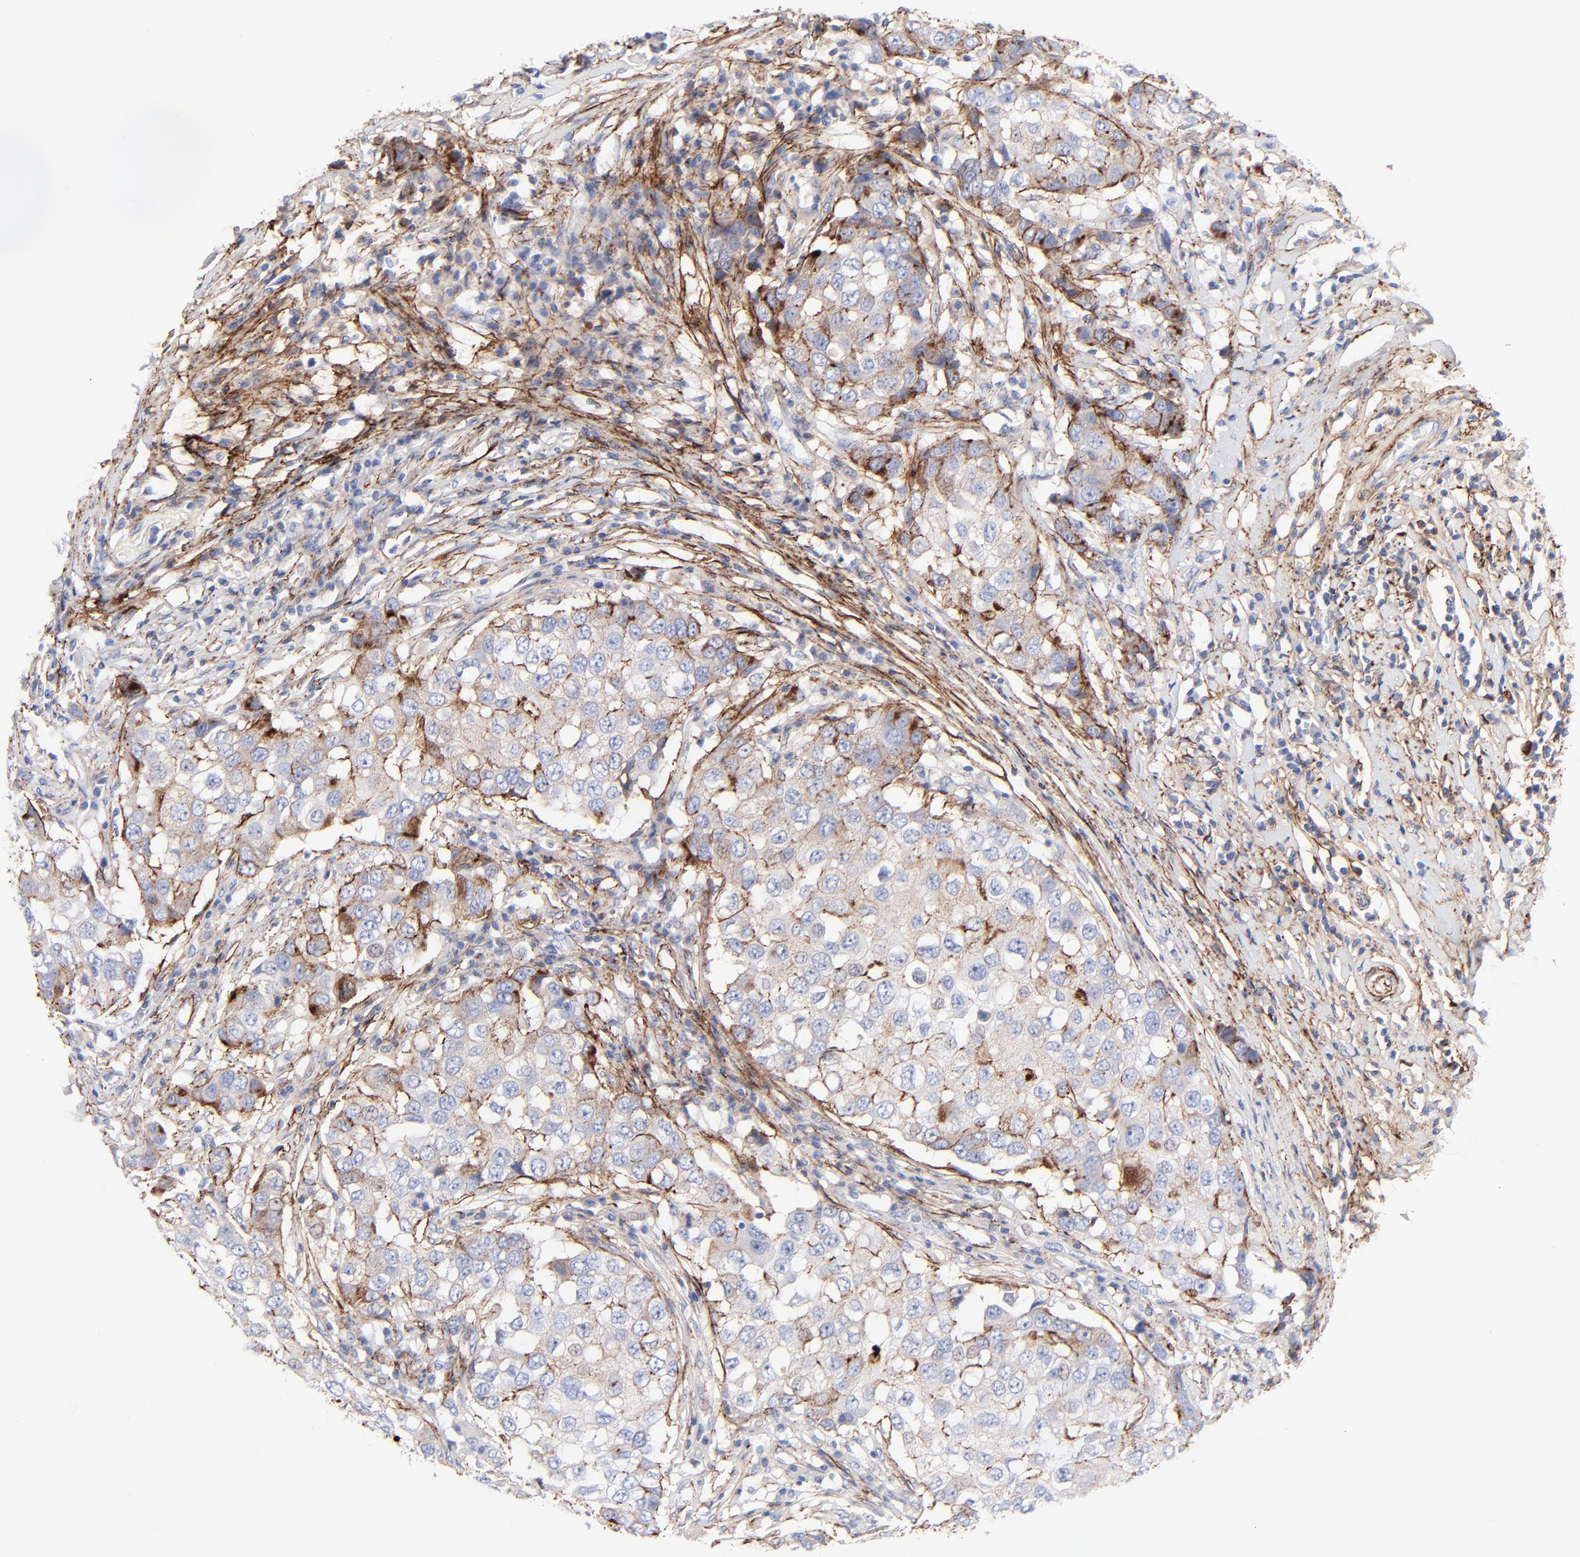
{"staining": {"intensity": "negative", "quantity": "none", "location": "none"}, "tissue": "breast cancer", "cell_type": "Tumor cells", "image_type": "cancer", "snomed": [{"axis": "morphology", "description": "Duct carcinoma"}, {"axis": "topography", "description": "Breast"}], "caption": "The photomicrograph shows no significant positivity in tumor cells of breast infiltrating ductal carcinoma.", "gene": "FBLN2", "patient": {"sex": "female", "age": 27}}